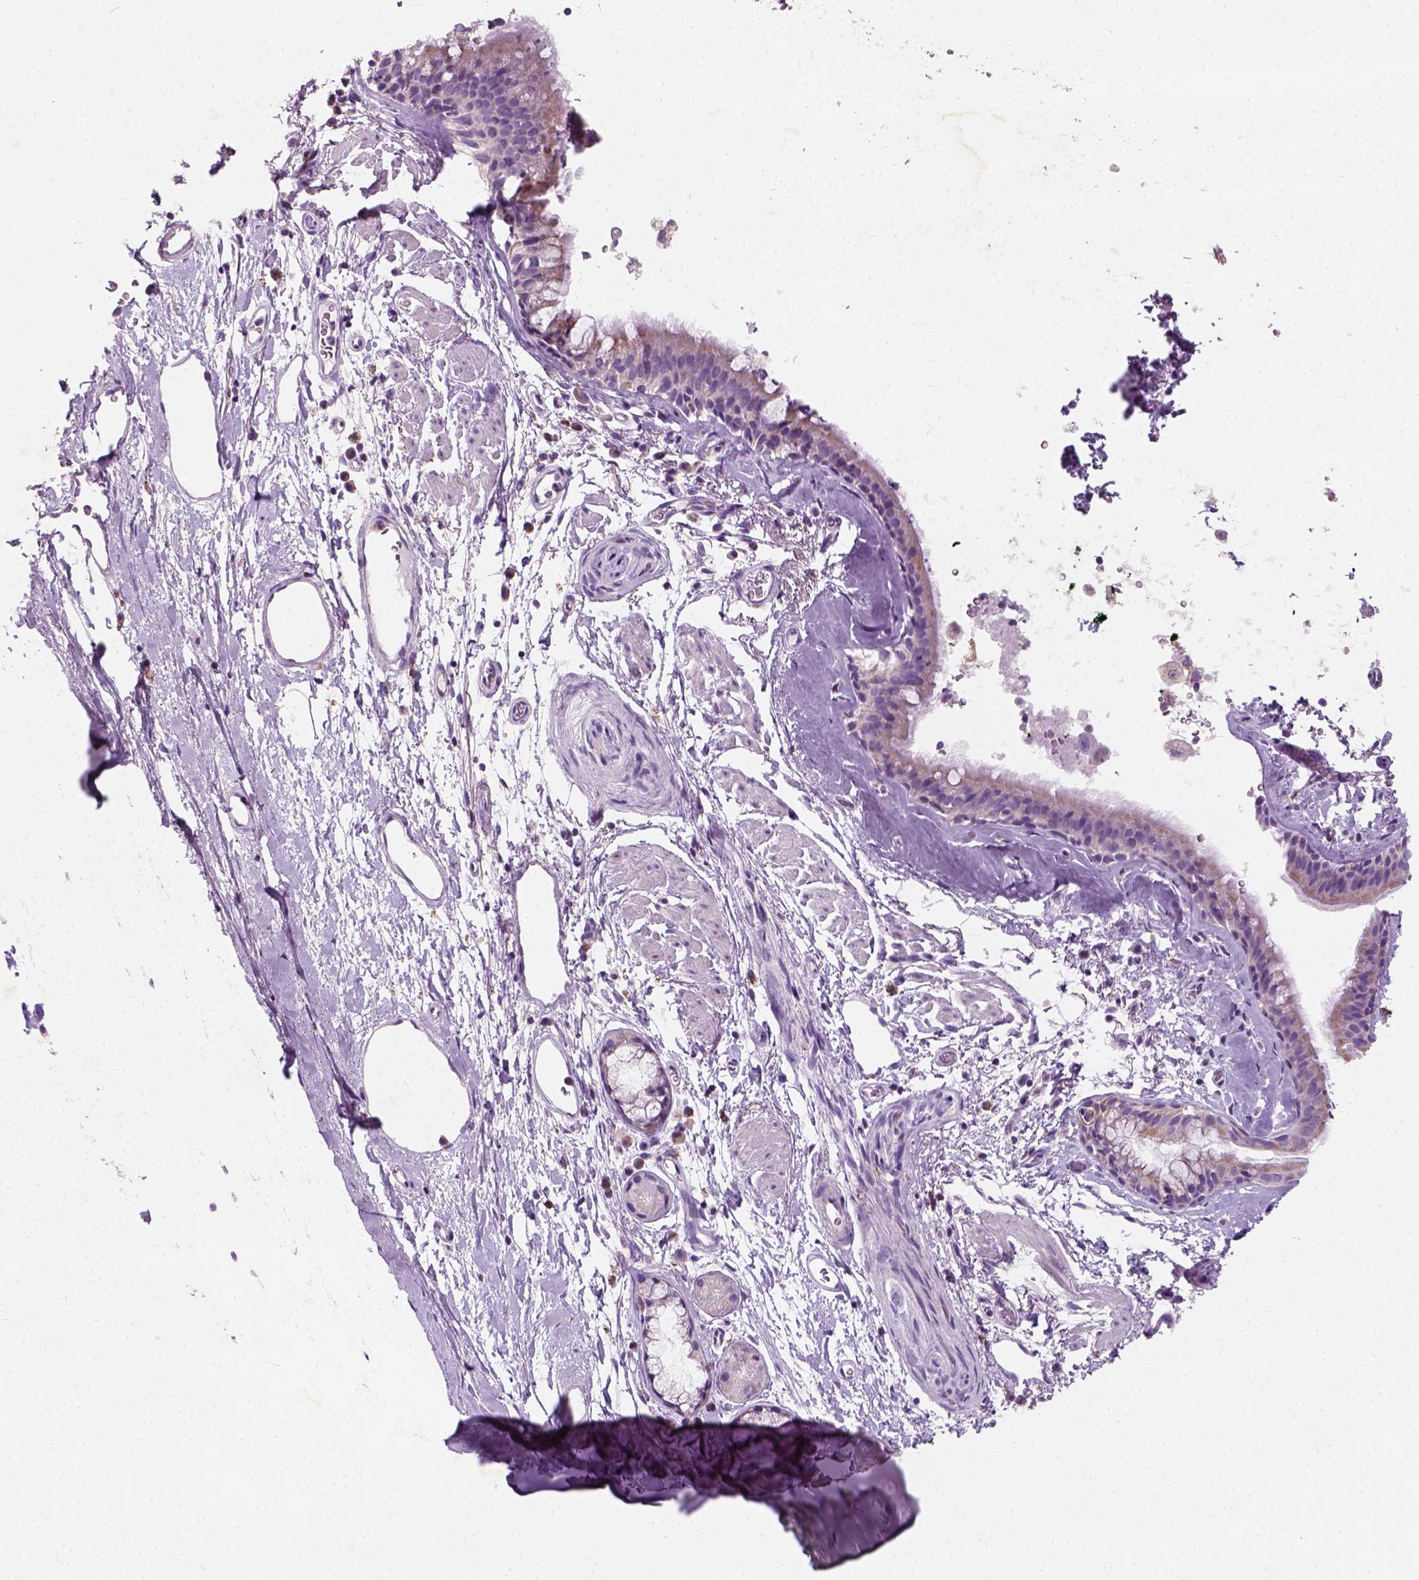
{"staining": {"intensity": "weak", "quantity": "25%-75%", "location": "cytoplasmic/membranous"}, "tissue": "bronchus", "cell_type": "Respiratory epithelial cells", "image_type": "normal", "snomed": [{"axis": "morphology", "description": "Normal tissue, NOS"}, {"axis": "topography", "description": "Cartilage tissue"}, {"axis": "topography", "description": "Bronchus"}], "caption": "DAB immunohistochemical staining of normal human bronchus demonstrates weak cytoplasmic/membranous protein positivity in about 25%-75% of respiratory epithelial cells. (DAB IHC with brightfield microscopy, high magnification).", "gene": "CHODL", "patient": {"sex": "male", "age": 58}}